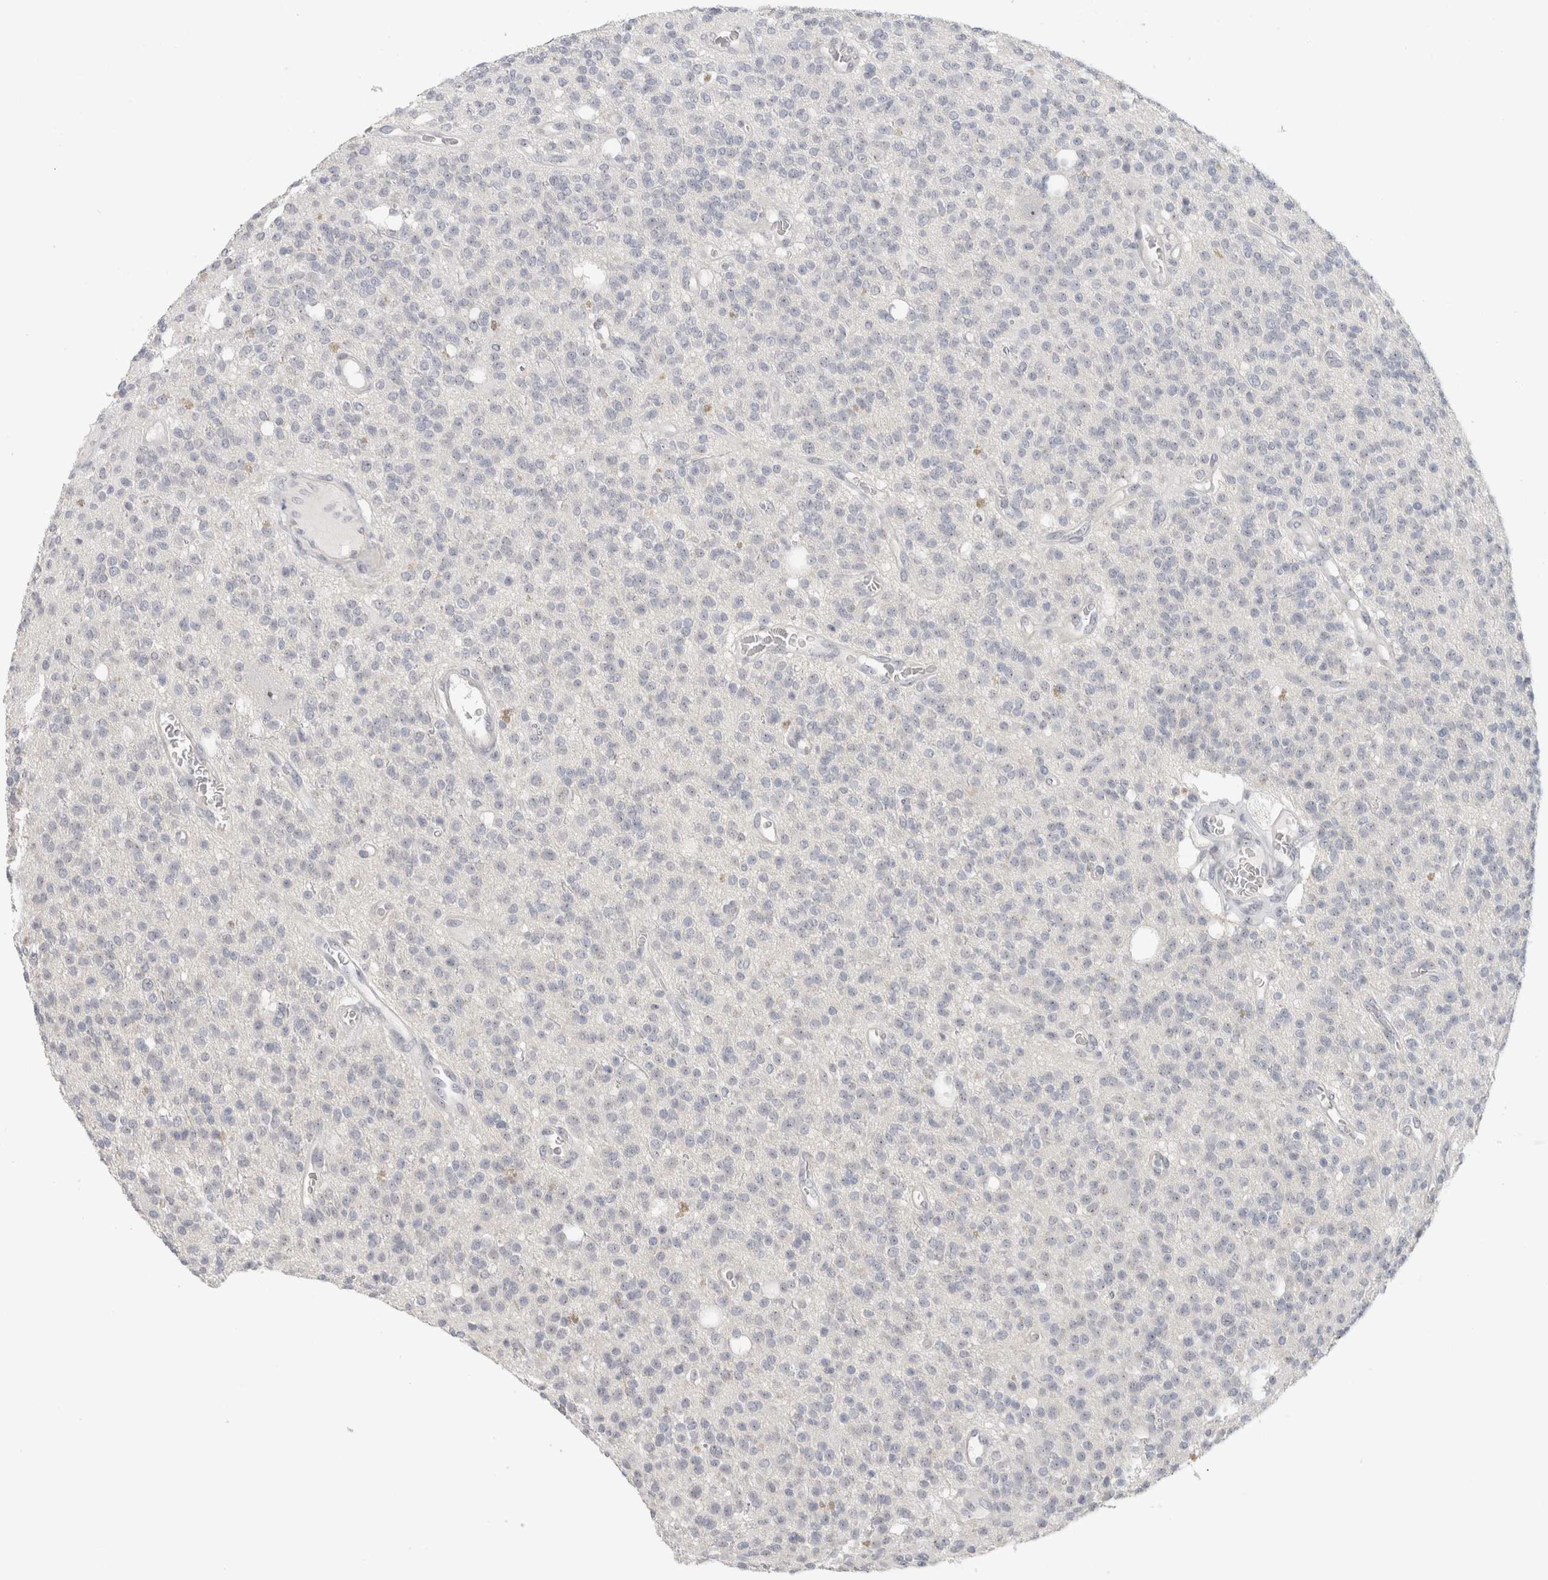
{"staining": {"intensity": "negative", "quantity": "none", "location": "none"}, "tissue": "glioma", "cell_type": "Tumor cells", "image_type": "cancer", "snomed": [{"axis": "morphology", "description": "Glioma, malignant, High grade"}, {"axis": "topography", "description": "Brain"}], "caption": "Tumor cells show no significant staining in glioma.", "gene": "FMR1NB", "patient": {"sex": "male", "age": 34}}